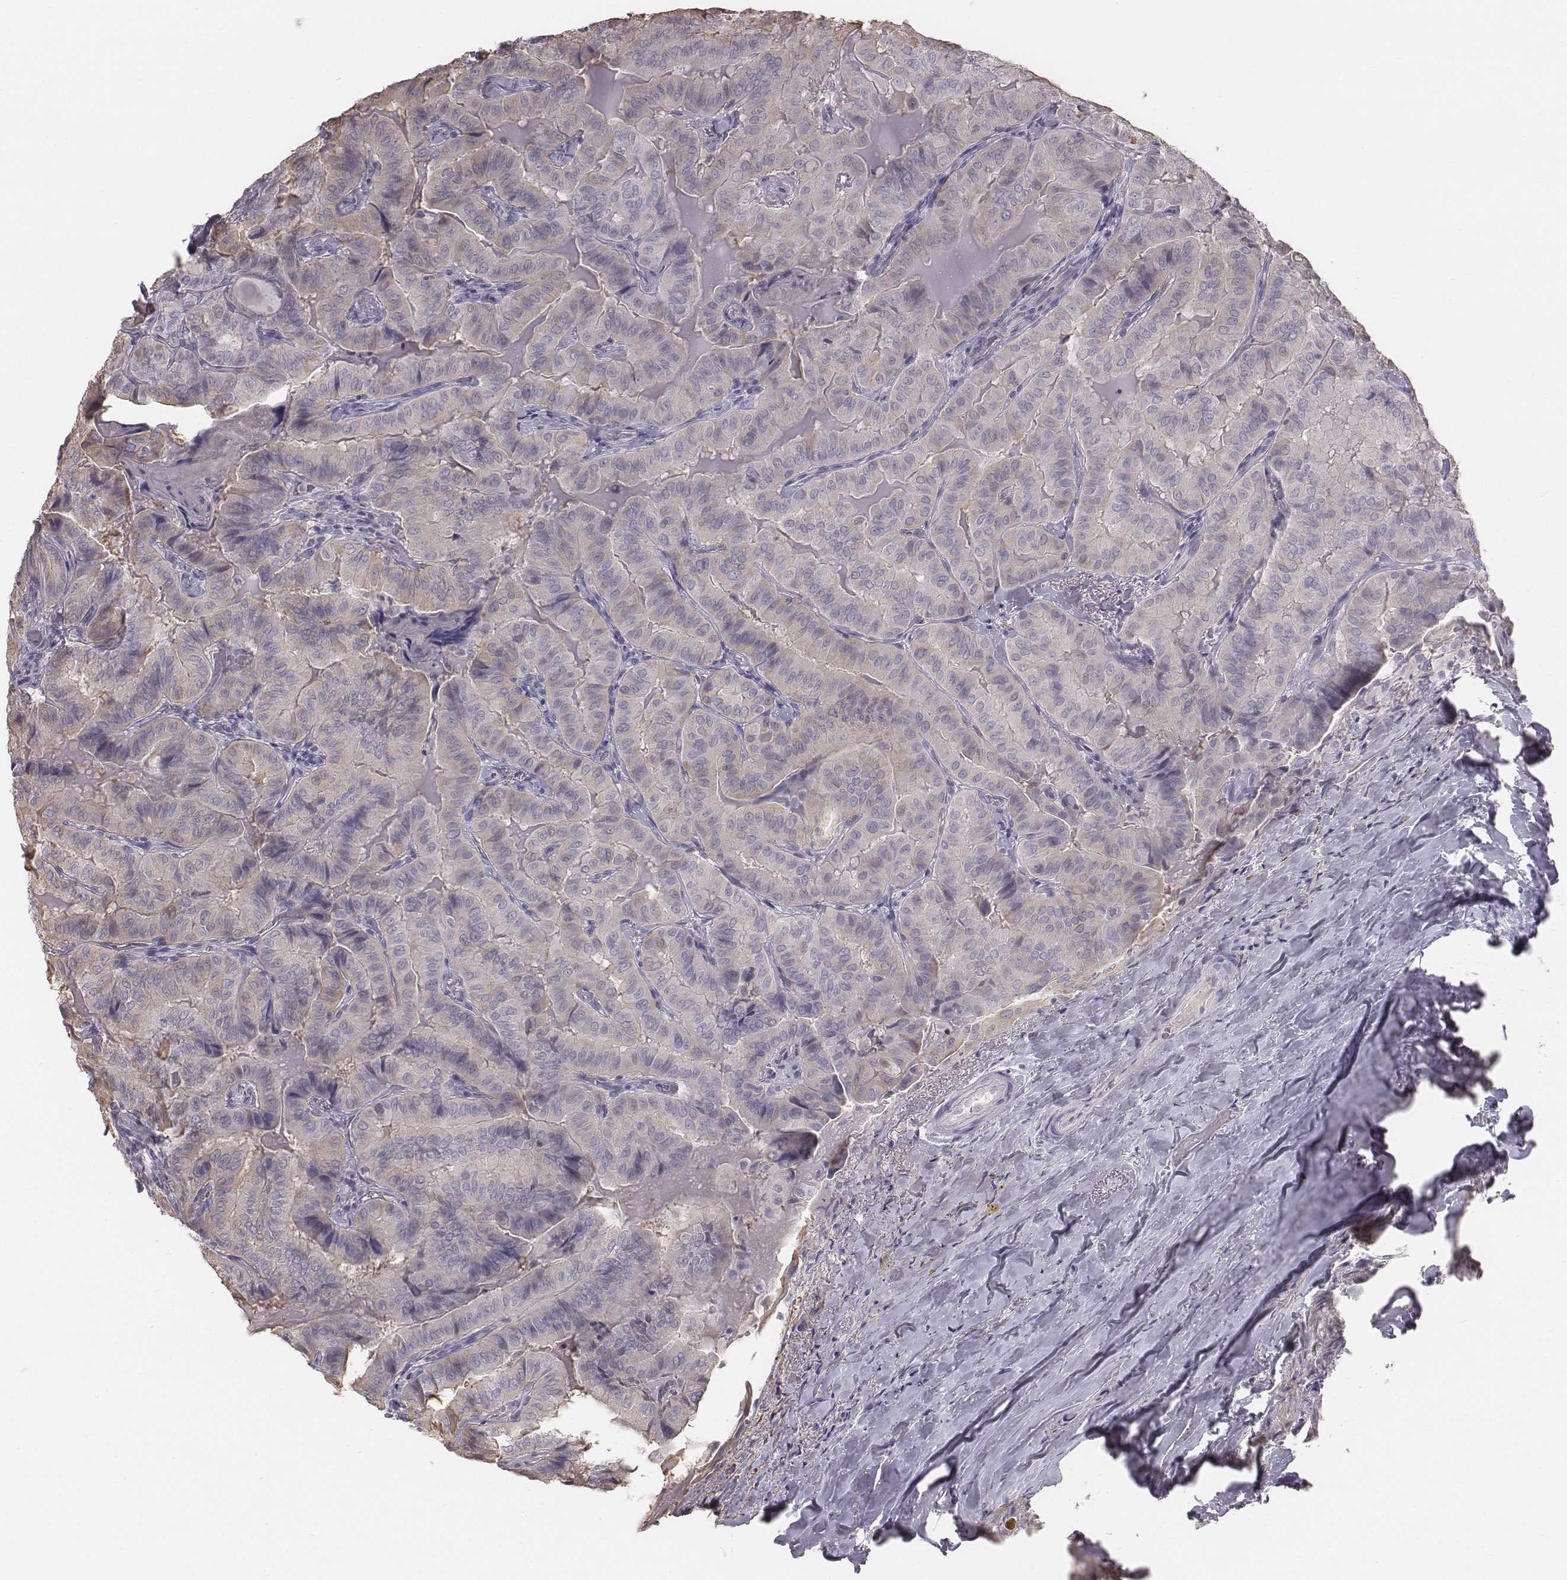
{"staining": {"intensity": "weak", "quantity": ">75%", "location": "cytoplasmic/membranous"}, "tissue": "thyroid cancer", "cell_type": "Tumor cells", "image_type": "cancer", "snomed": [{"axis": "morphology", "description": "Papillary adenocarcinoma, NOS"}, {"axis": "topography", "description": "Thyroid gland"}], "caption": "Tumor cells demonstrate low levels of weak cytoplasmic/membranous positivity in approximately >75% of cells in human thyroid cancer (papillary adenocarcinoma). (DAB (3,3'-diaminobenzidine) IHC with brightfield microscopy, high magnification).", "gene": "C6orf58", "patient": {"sex": "female", "age": 68}}